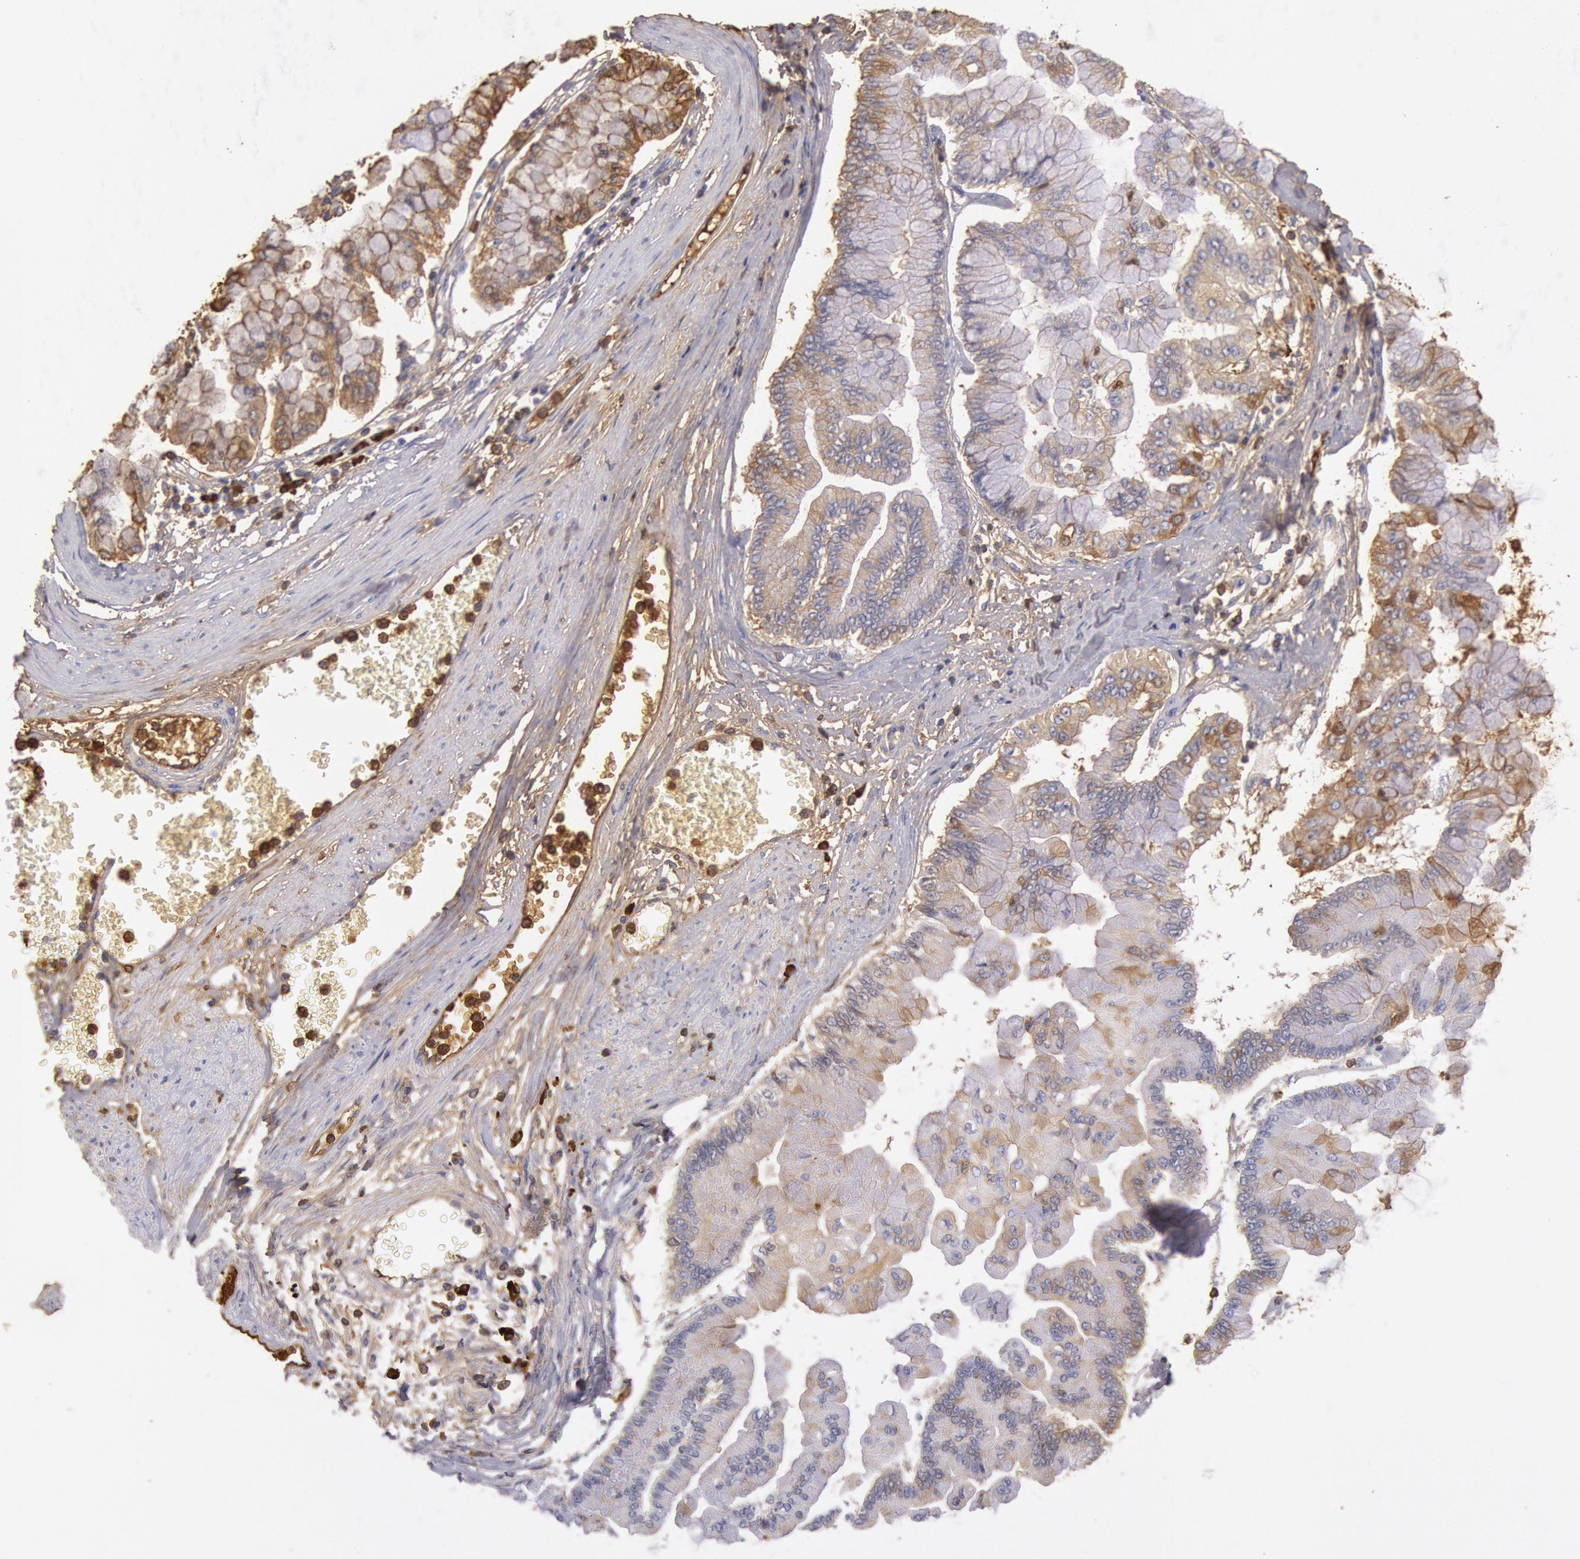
{"staining": {"intensity": "moderate", "quantity": "25%-75%", "location": "cytoplasmic/membranous"}, "tissue": "liver cancer", "cell_type": "Tumor cells", "image_type": "cancer", "snomed": [{"axis": "morphology", "description": "Cholangiocarcinoma"}, {"axis": "topography", "description": "Liver"}], "caption": "Moderate cytoplasmic/membranous staining is identified in approximately 25%-75% of tumor cells in liver cancer.", "gene": "IGHA1", "patient": {"sex": "female", "age": 79}}